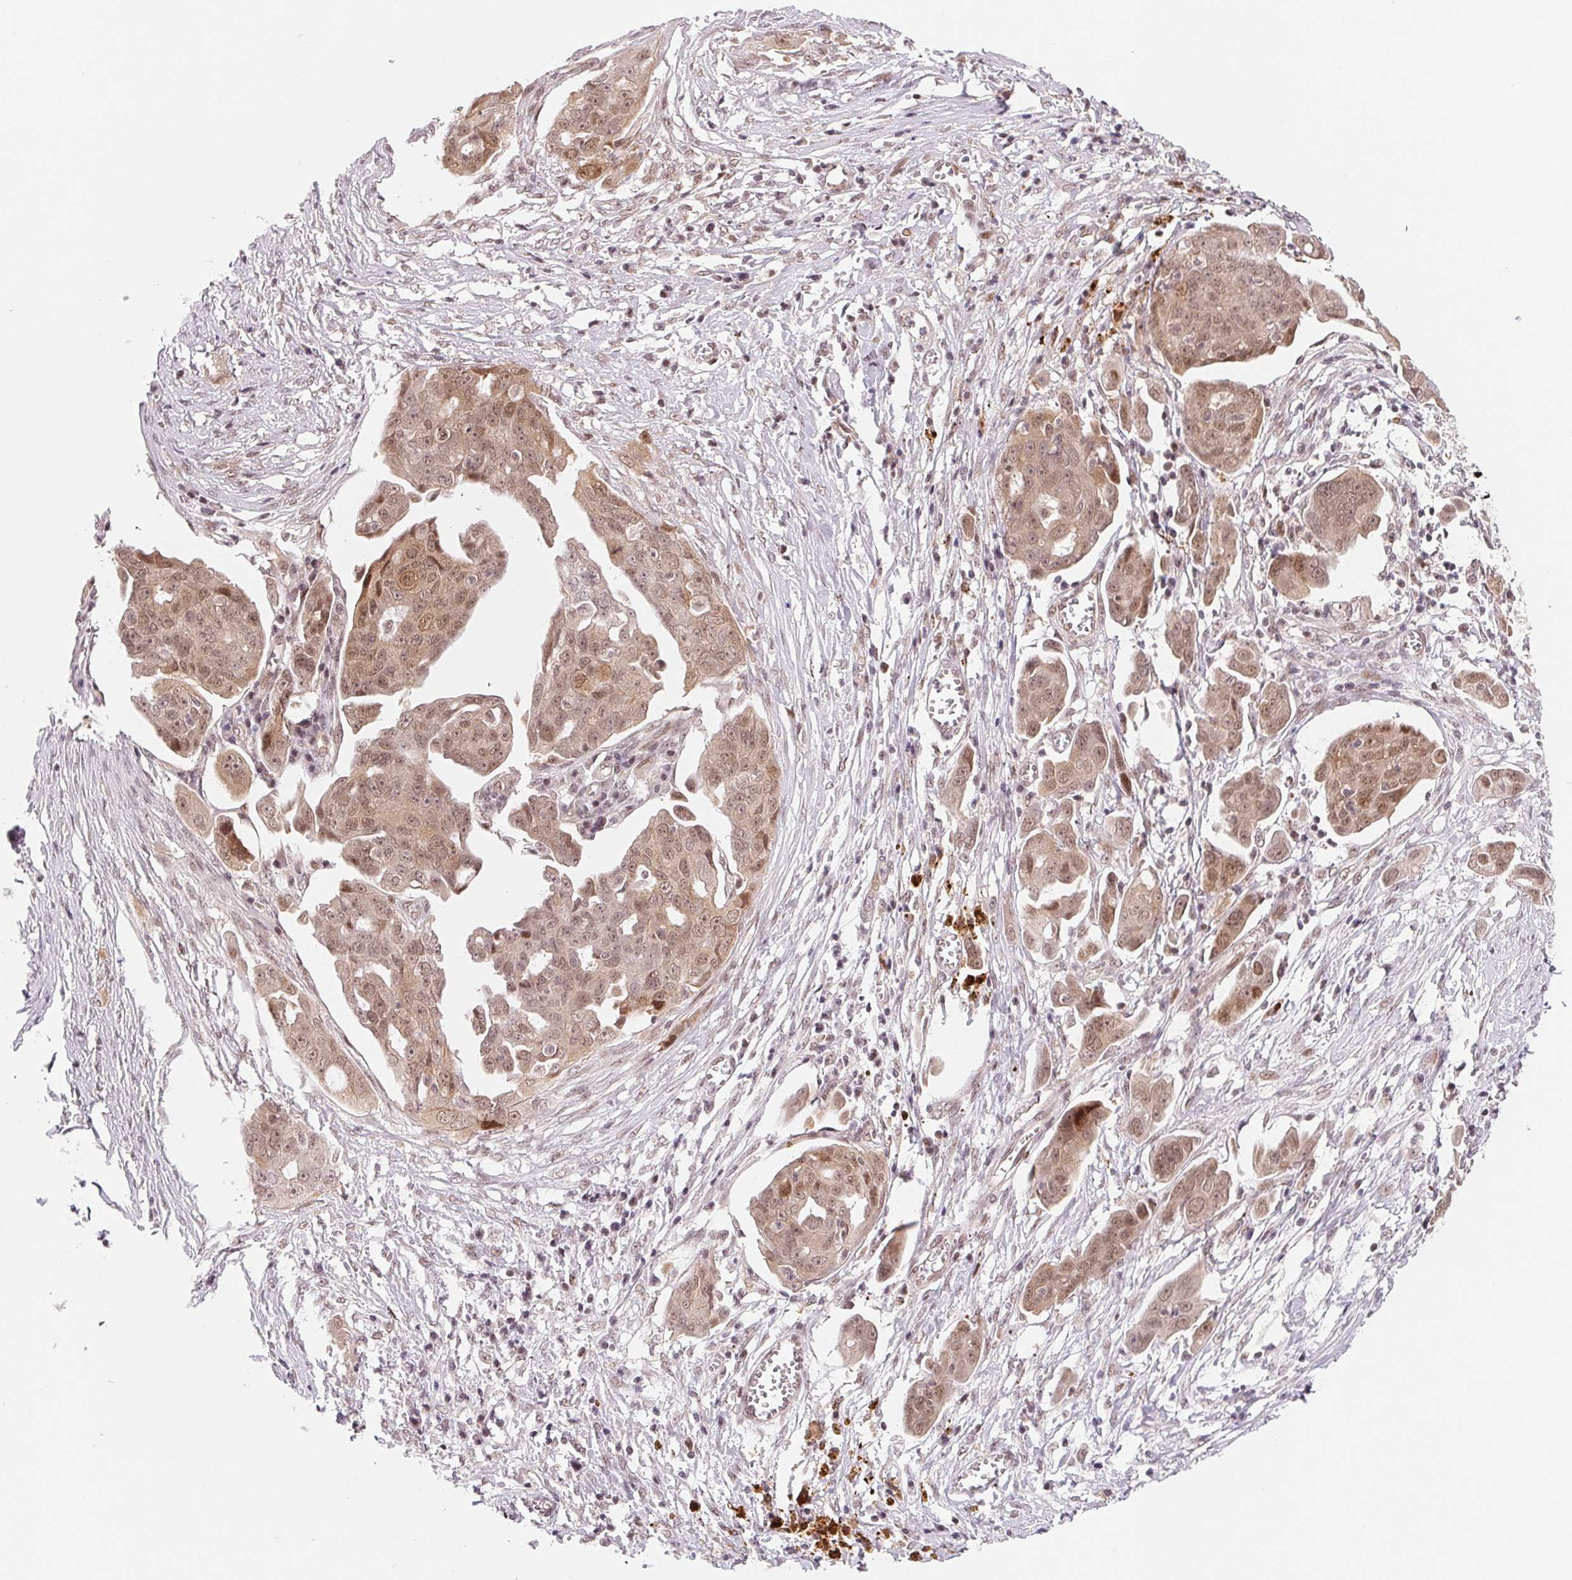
{"staining": {"intensity": "weak", "quantity": ">75%", "location": "cytoplasmic/membranous,nuclear"}, "tissue": "ovarian cancer", "cell_type": "Tumor cells", "image_type": "cancer", "snomed": [{"axis": "morphology", "description": "Carcinoma, endometroid"}, {"axis": "topography", "description": "Ovary"}], "caption": "Brown immunohistochemical staining in ovarian cancer displays weak cytoplasmic/membranous and nuclear expression in approximately >75% of tumor cells.", "gene": "DNAJB6", "patient": {"sex": "female", "age": 70}}